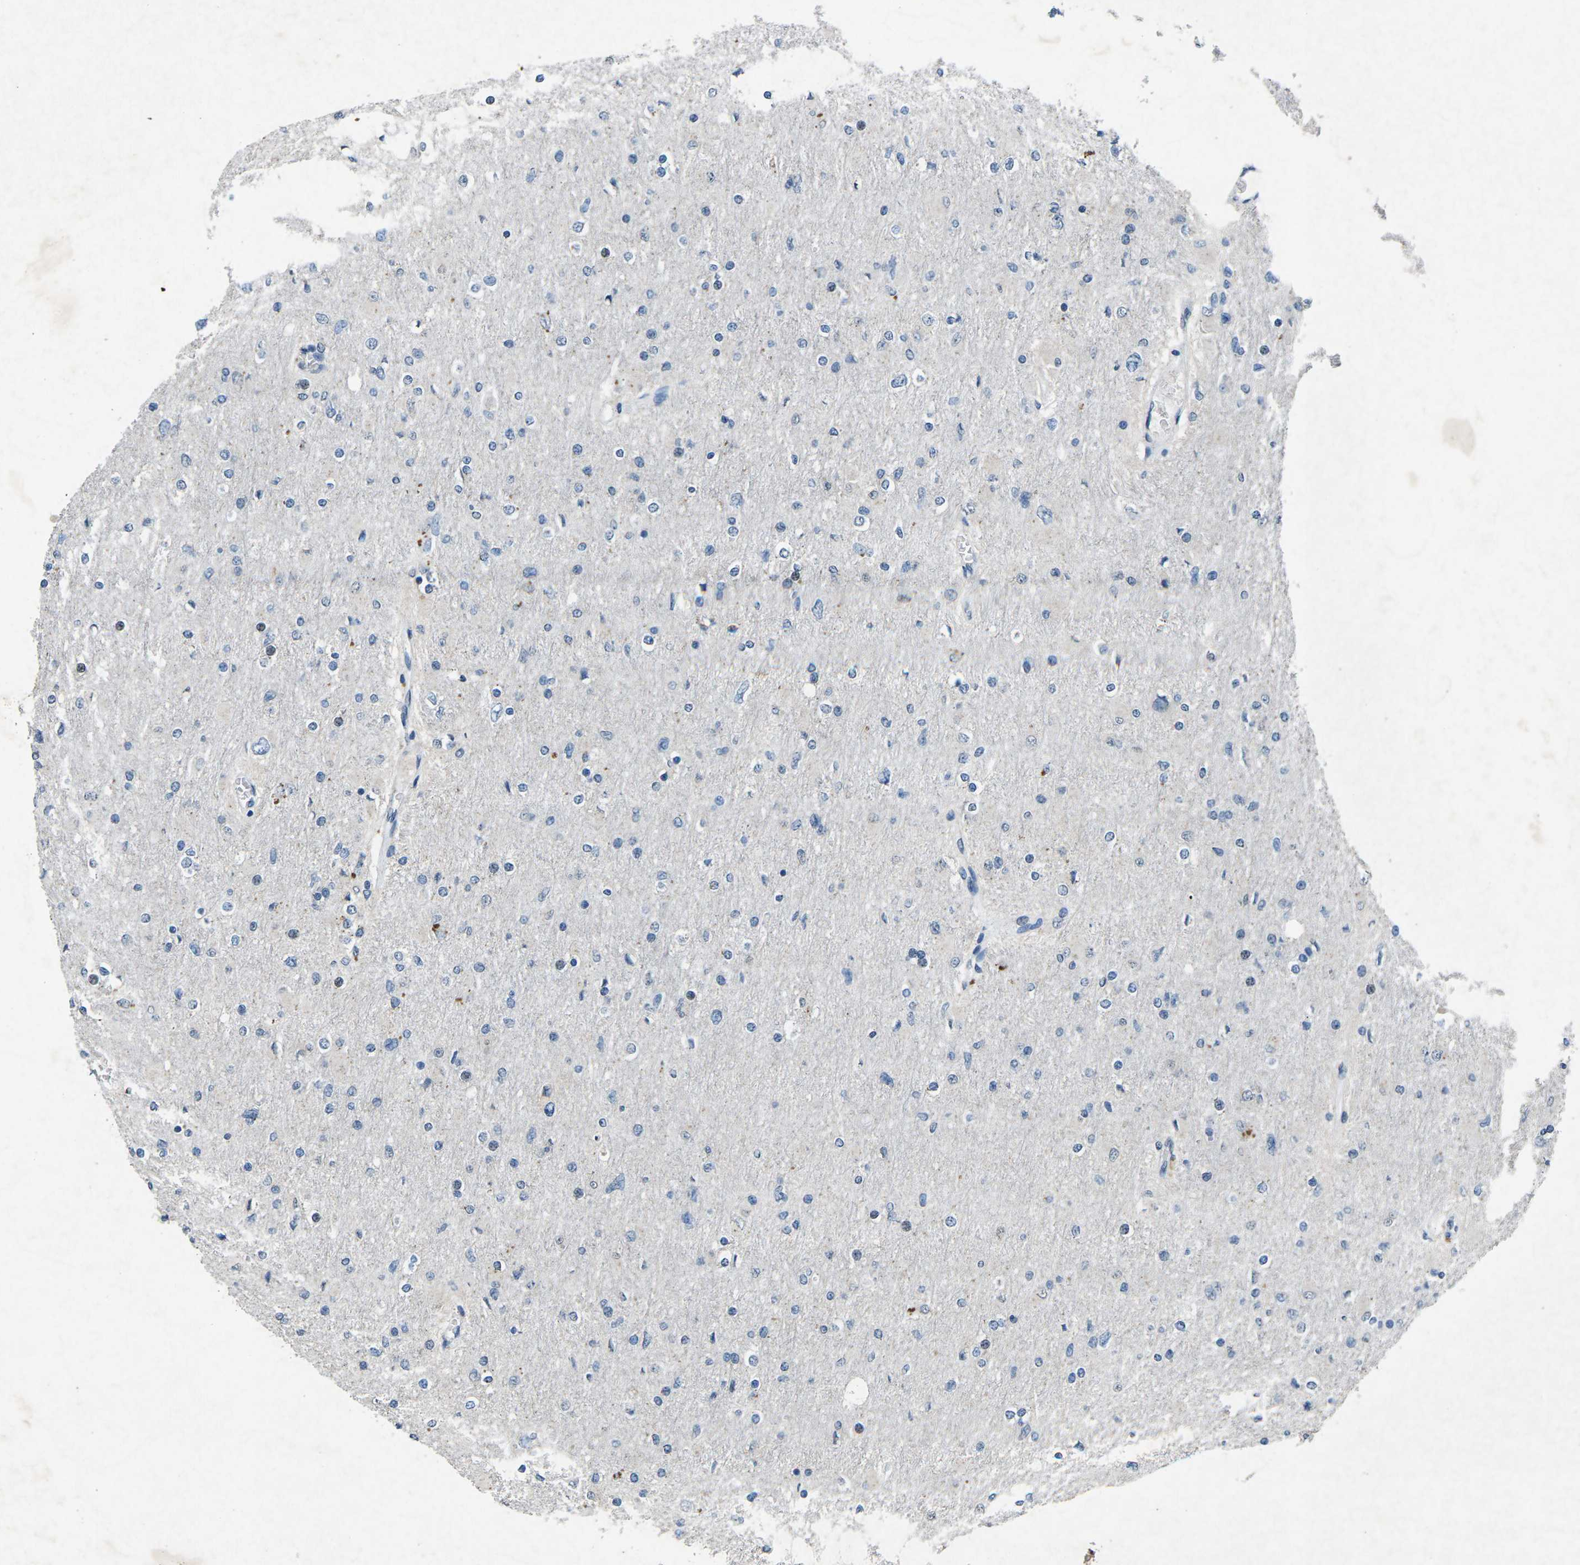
{"staining": {"intensity": "negative", "quantity": "none", "location": "none"}, "tissue": "glioma", "cell_type": "Tumor cells", "image_type": "cancer", "snomed": [{"axis": "morphology", "description": "Glioma, malignant, High grade"}, {"axis": "topography", "description": "Cerebral cortex"}], "caption": "Immunohistochemistry of malignant glioma (high-grade) exhibits no positivity in tumor cells.", "gene": "PLG", "patient": {"sex": "female", "age": 36}}